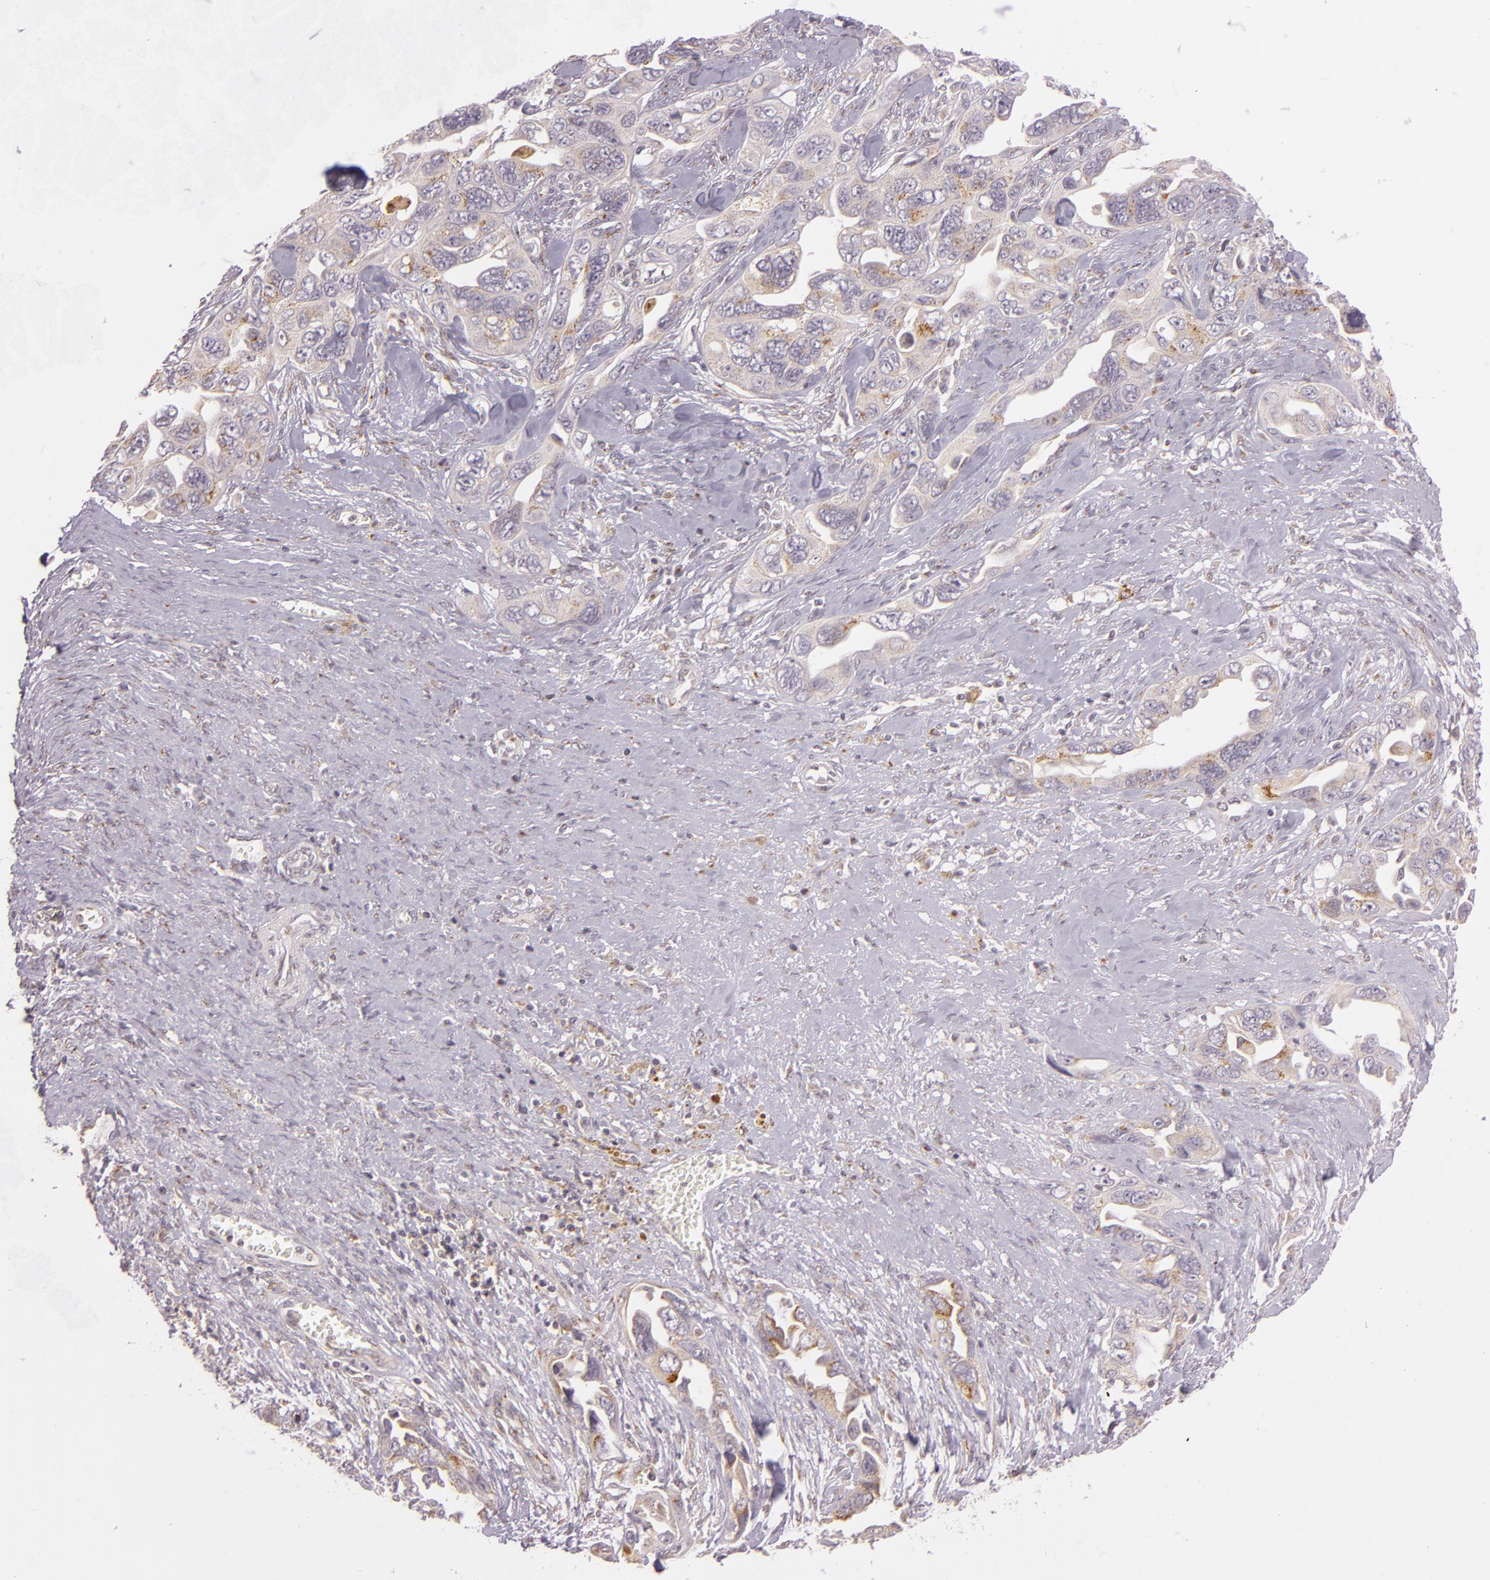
{"staining": {"intensity": "weak", "quantity": ">75%", "location": "cytoplasmic/membranous"}, "tissue": "ovarian cancer", "cell_type": "Tumor cells", "image_type": "cancer", "snomed": [{"axis": "morphology", "description": "Cystadenocarcinoma, serous, NOS"}, {"axis": "topography", "description": "Ovary"}], "caption": "Ovarian serous cystadenocarcinoma stained for a protein reveals weak cytoplasmic/membranous positivity in tumor cells. (DAB IHC with brightfield microscopy, high magnification).", "gene": "LGMN", "patient": {"sex": "female", "age": 63}}